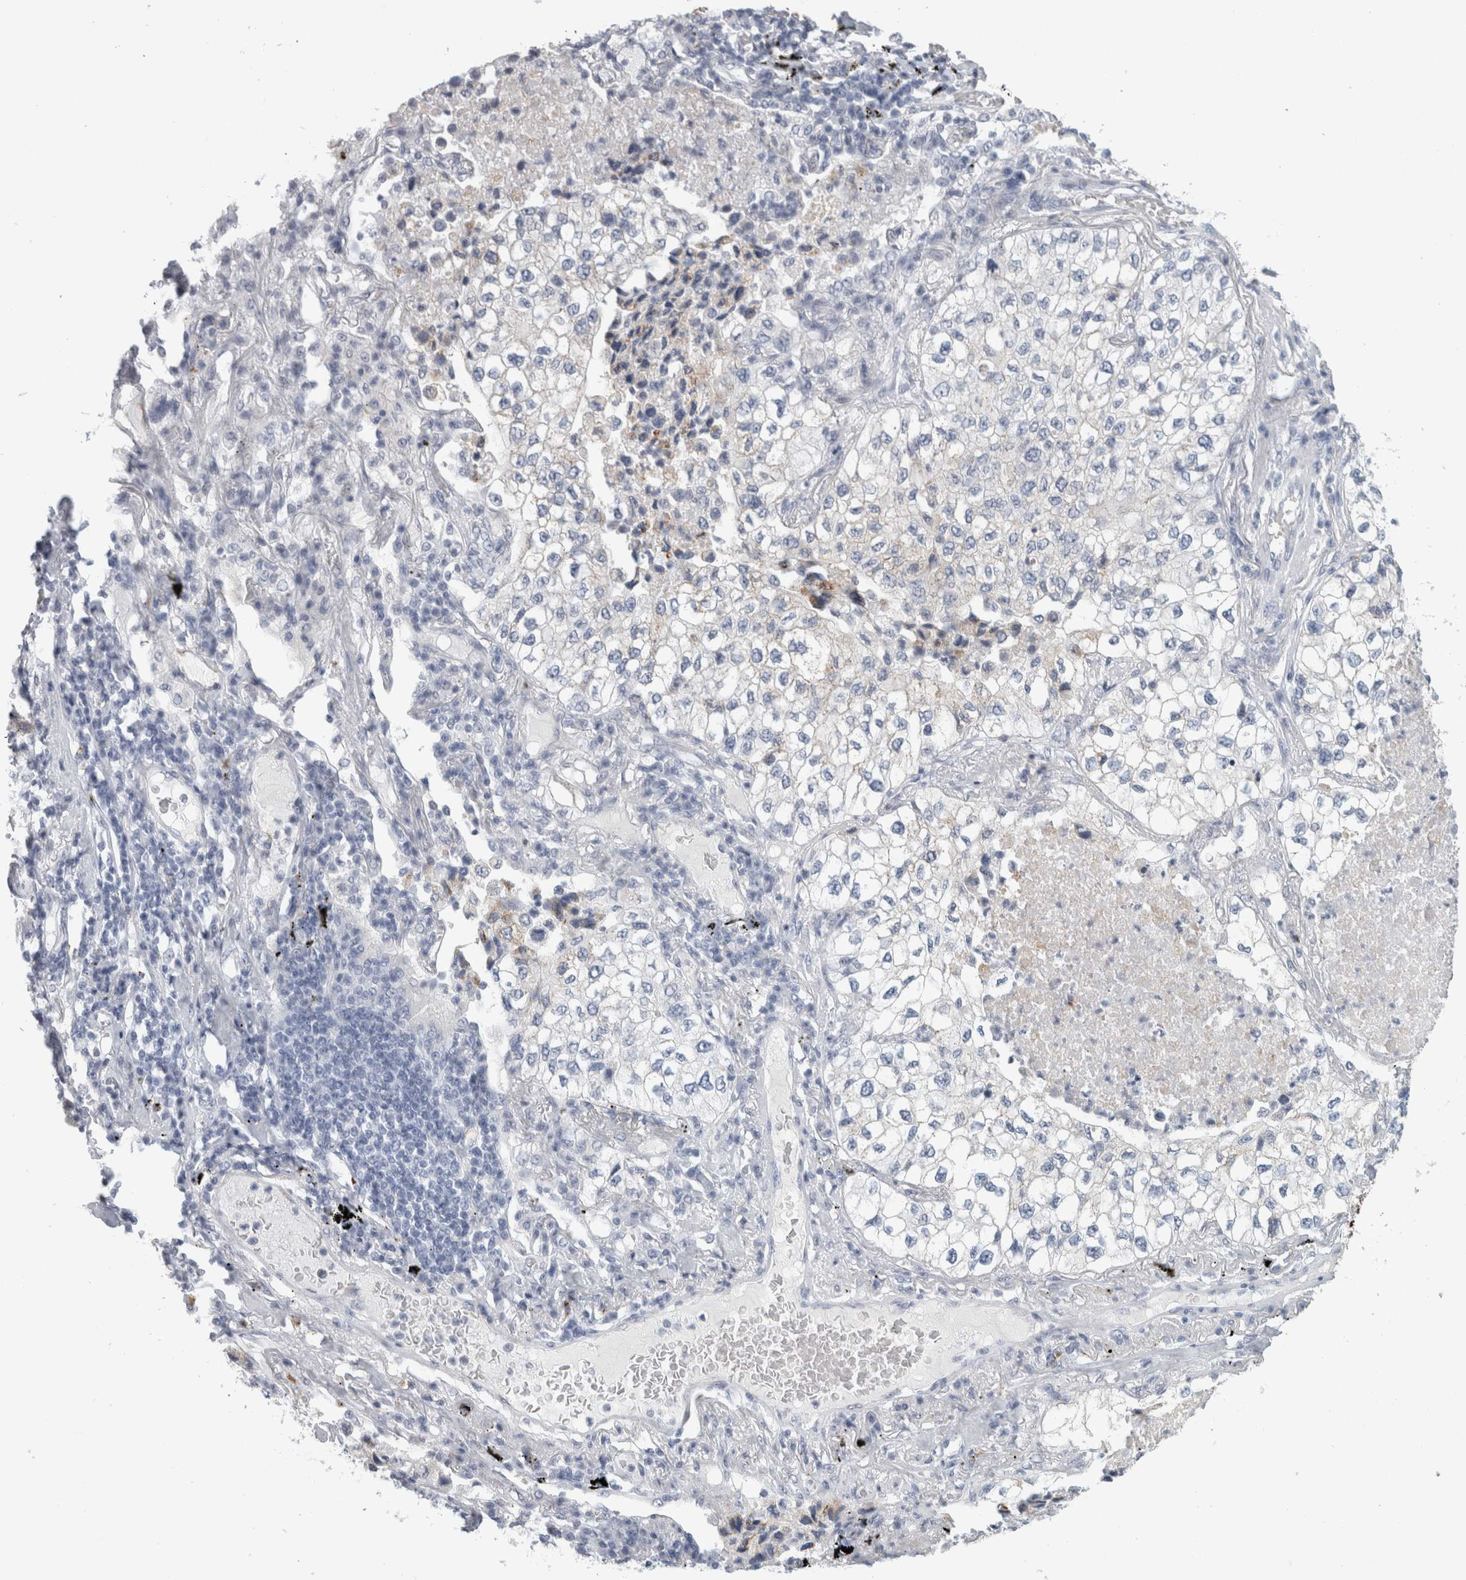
{"staining": {"intensity": "negative", "quantity": "none", "location": "none"}, "tissue": "lung cancer", "cell_type": "Tumor cells", "image_type": "cancer", "snomed": [{"axis": "morphology", "description": "Adenocarcinoma, NOS"}, {"axis": "topography", "description": "Lung"}], "caption": "This is a micrograph of IHC staining of adenocarcinoma (lung), which shows no staining in tumor cells. (DAB immunohistochemistry (IHC) visualized using brightfield microscopy, high magnification).", "gene": "CPE", "patient": {"sex": "male", "age": 63}}